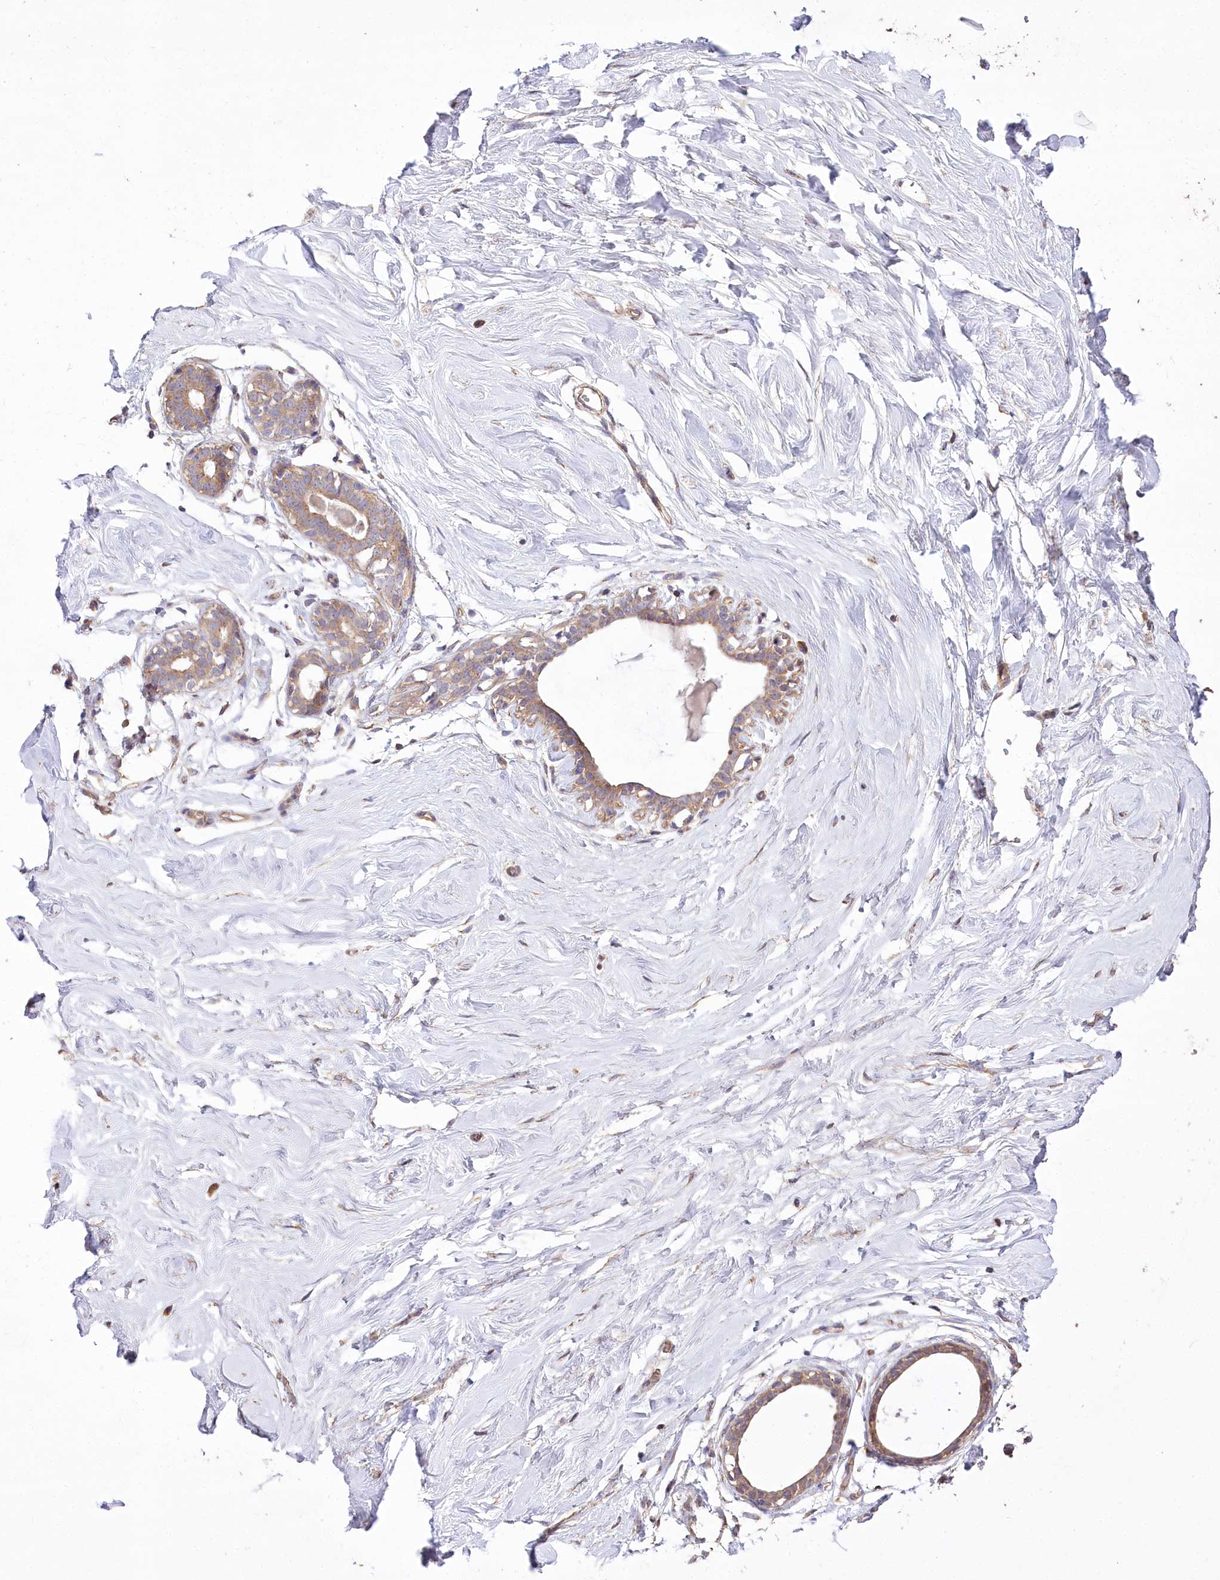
{"staining": {"intensity": "weak", "quantity": ">75%", "location": "cytoplasmic/membranous"}, "tissue": "breast", "cell_type": "Adipocytes", "image_type": "normal", "snomed": [{"axis": "morphology", "description": "Normal tissue, NOS"}, {"axis": "morphology", "description": "Adenoma, NOS"}, {"axis": "topography", "description": "Breast"}], "caption": "Adipocytes reveal low levels of weak cytoplasmic/membranous expression in about >75% of cells in normal human breast. (Stains: DAB (3,3'-diaminobenzidine) in brown, nuclei in blue, Microscopy: brightfield microscopy at high magnification).", "gene": "PRSS53", "patient": {"sex": "female", "age": 23}}